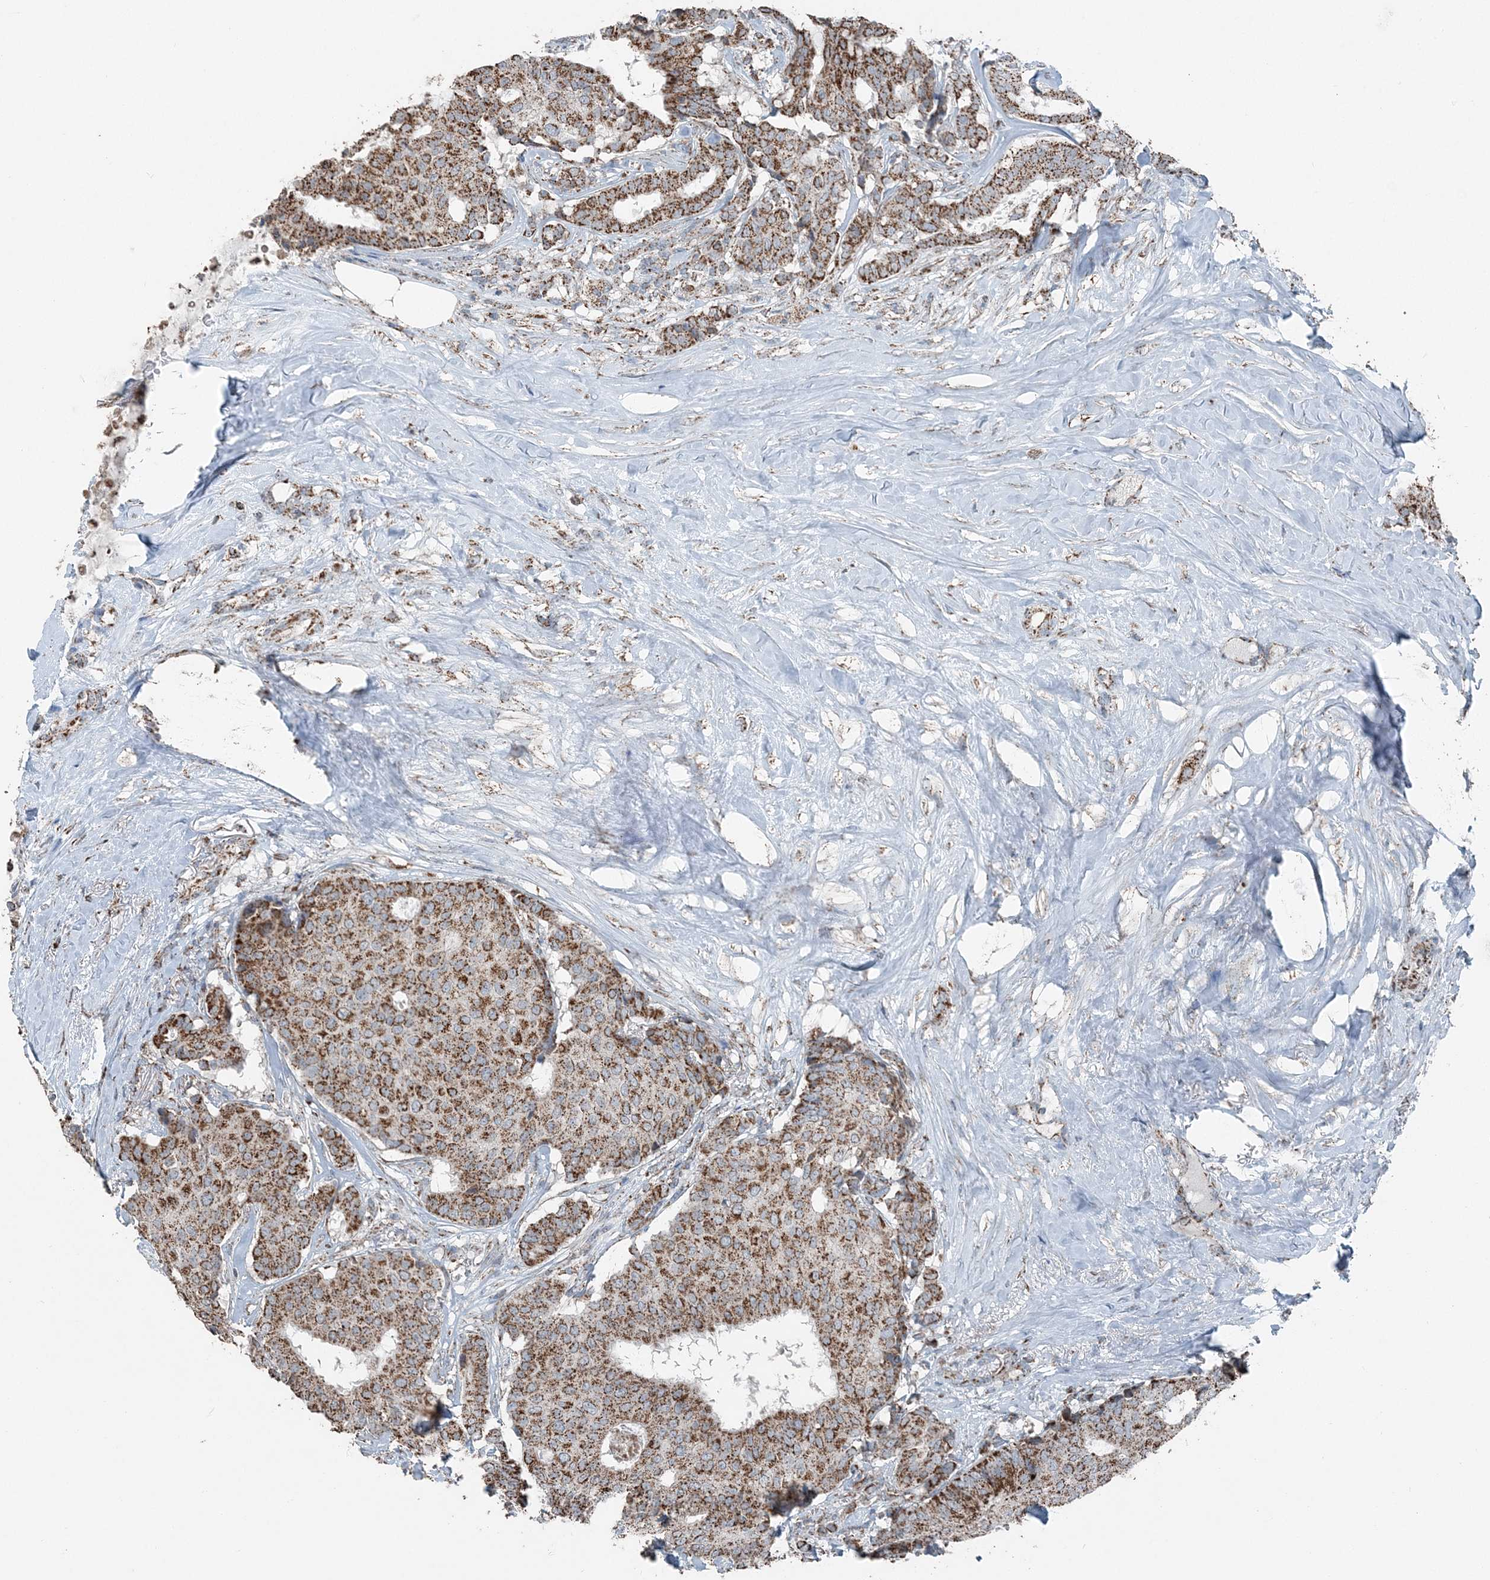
{"staining": {"intensity": "moderate", "quantity": ">75%", "location": "cytoplasmic/membranous"}, "tissue": "breast cancer", "cell_type": "Tumor cells", "image_type": "cancer", "snomed": [{"axis": "morphology", "description": "Duct carcinoma"}, {"axis": "topography", "description": "Breast"}], "caption": "There is medium levels of moderate cytoplasmic/membranous staining in tumor cells of breast cancer (infiltrating ductal carcinoma), as demonstrated by immunohistochemical staining (brown color).", "gene": "SUCLG1", "patient": {"sex": "female", "age": 75}}